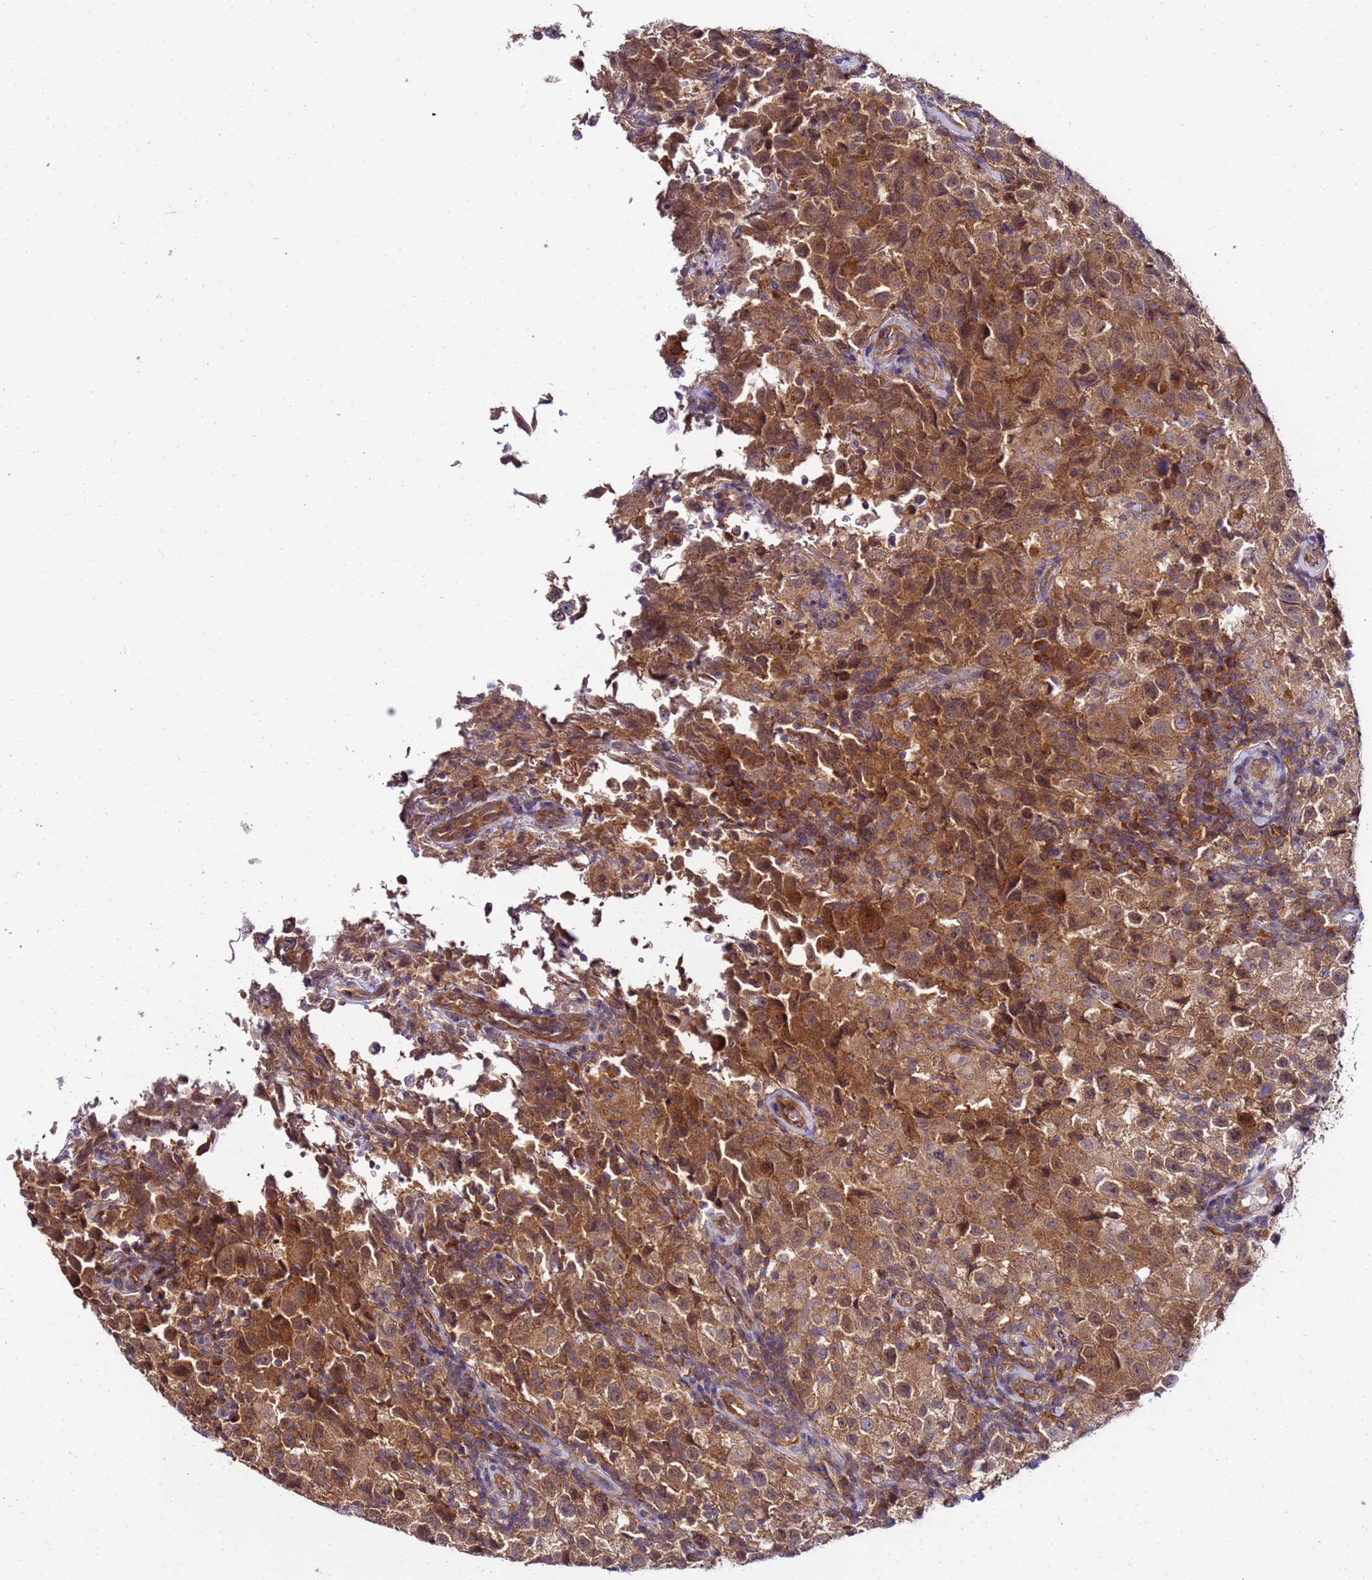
{"staining": {"intensity": "moderate", "quantity": ">75%", "location": "cytoplasmic/membranous"}, "tissue": "testis cancer", "cell_type": "Tumor cells", "image_type": "cancer", "snomed": [{"axis": "morphology", "description": "Seminoma, NOS"}, {"axis": "morphology", "description": "Carcinoma, Embryonal, NOS"}, {"axis": "topography", "description": "Testis"}], "caption": "Seminoma (testis) stained with immunohistochemistry (IHC) demonstrates moderate cytoplasmic/membranous staining in approximately >75% of tumor cells.", "gene": "GSPT2", "patient": {"sex": "male", "age": 41}}